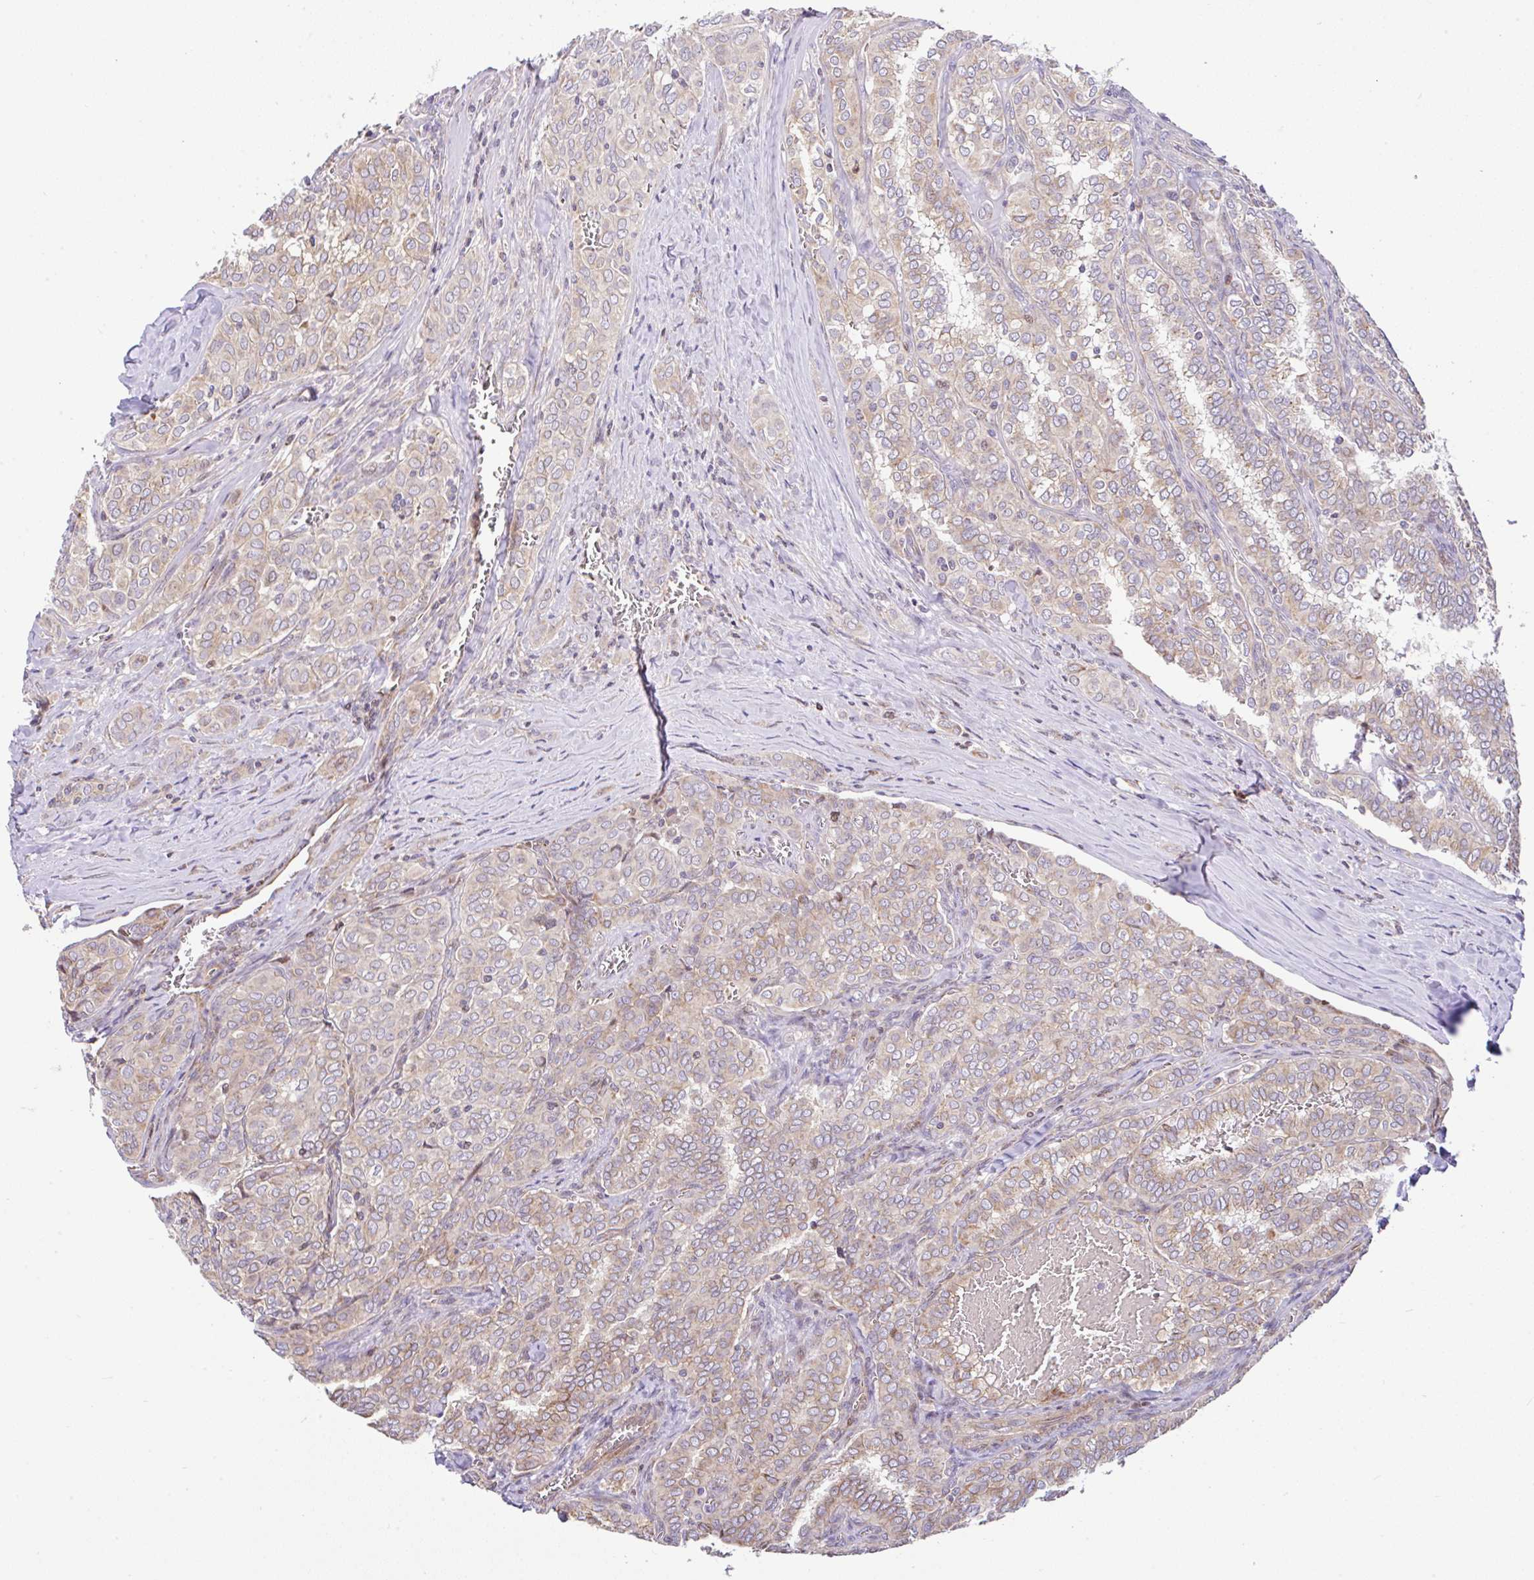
{"staining": {"intensity": "weak", "quantity": ">75%", "location": "cytoplasmic/membranous"}, "tissue": "thyroid cancer", "cell_type": "Tumor cells", "image_type": "cancer", "snomed": [{"axis": "morphology", "description": "Papillary adenocarcinoma, NOS"}, {"axis": "topography", "description": "Thyroid gland"}], "caption": "A micrograph showing weak cytoplasmic/membranous staining in about >75% of tumor cells in thyroid papillary adenocarcinoma, as visualized by brown immunohistochemical staining.", "gene": "FIGNL1", "patient": {"sex": "female", "age": 30}}